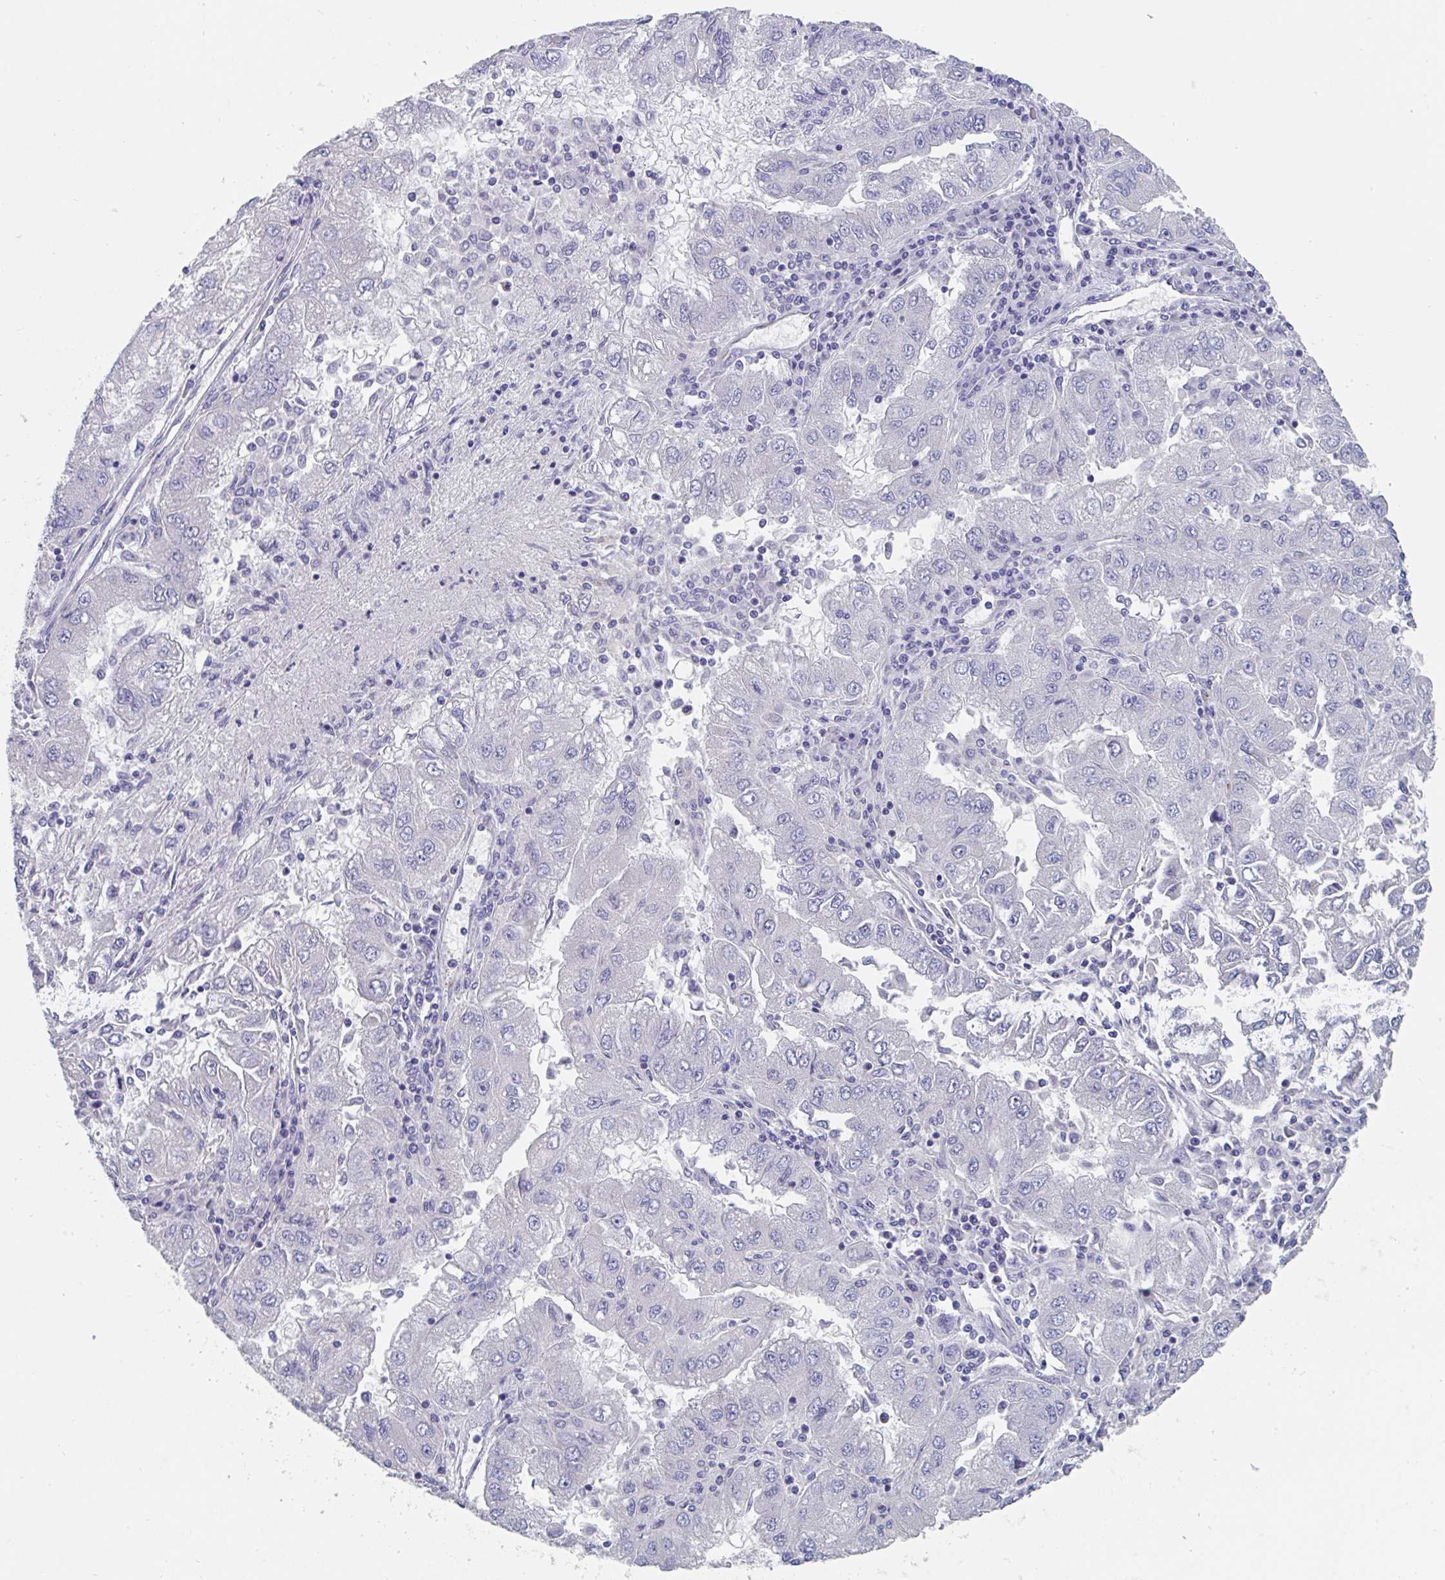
{"staining": {"intensity": "negative", "quantity": "none", "location": "none"}, "tissue": "lung cancer", "cell_type": "Tumor cells", "image_type": "cancer", "snomed": [{"axis": "morphology", "description": "Adenocarcinoma, NOS"}, {"axis": "morphology", "description": "Adenocarcinoma primary or metastatic"}, {"axis": "topography", "description": "Lung"}], "caption": "This is an immunohistochemistry (IHC) image of human adenocarcinoma primary or metastatic (lung). There is no expression in tumor cells.", "gene": "ABHD16A", "patient": {"sex": "male", "age": 74}}